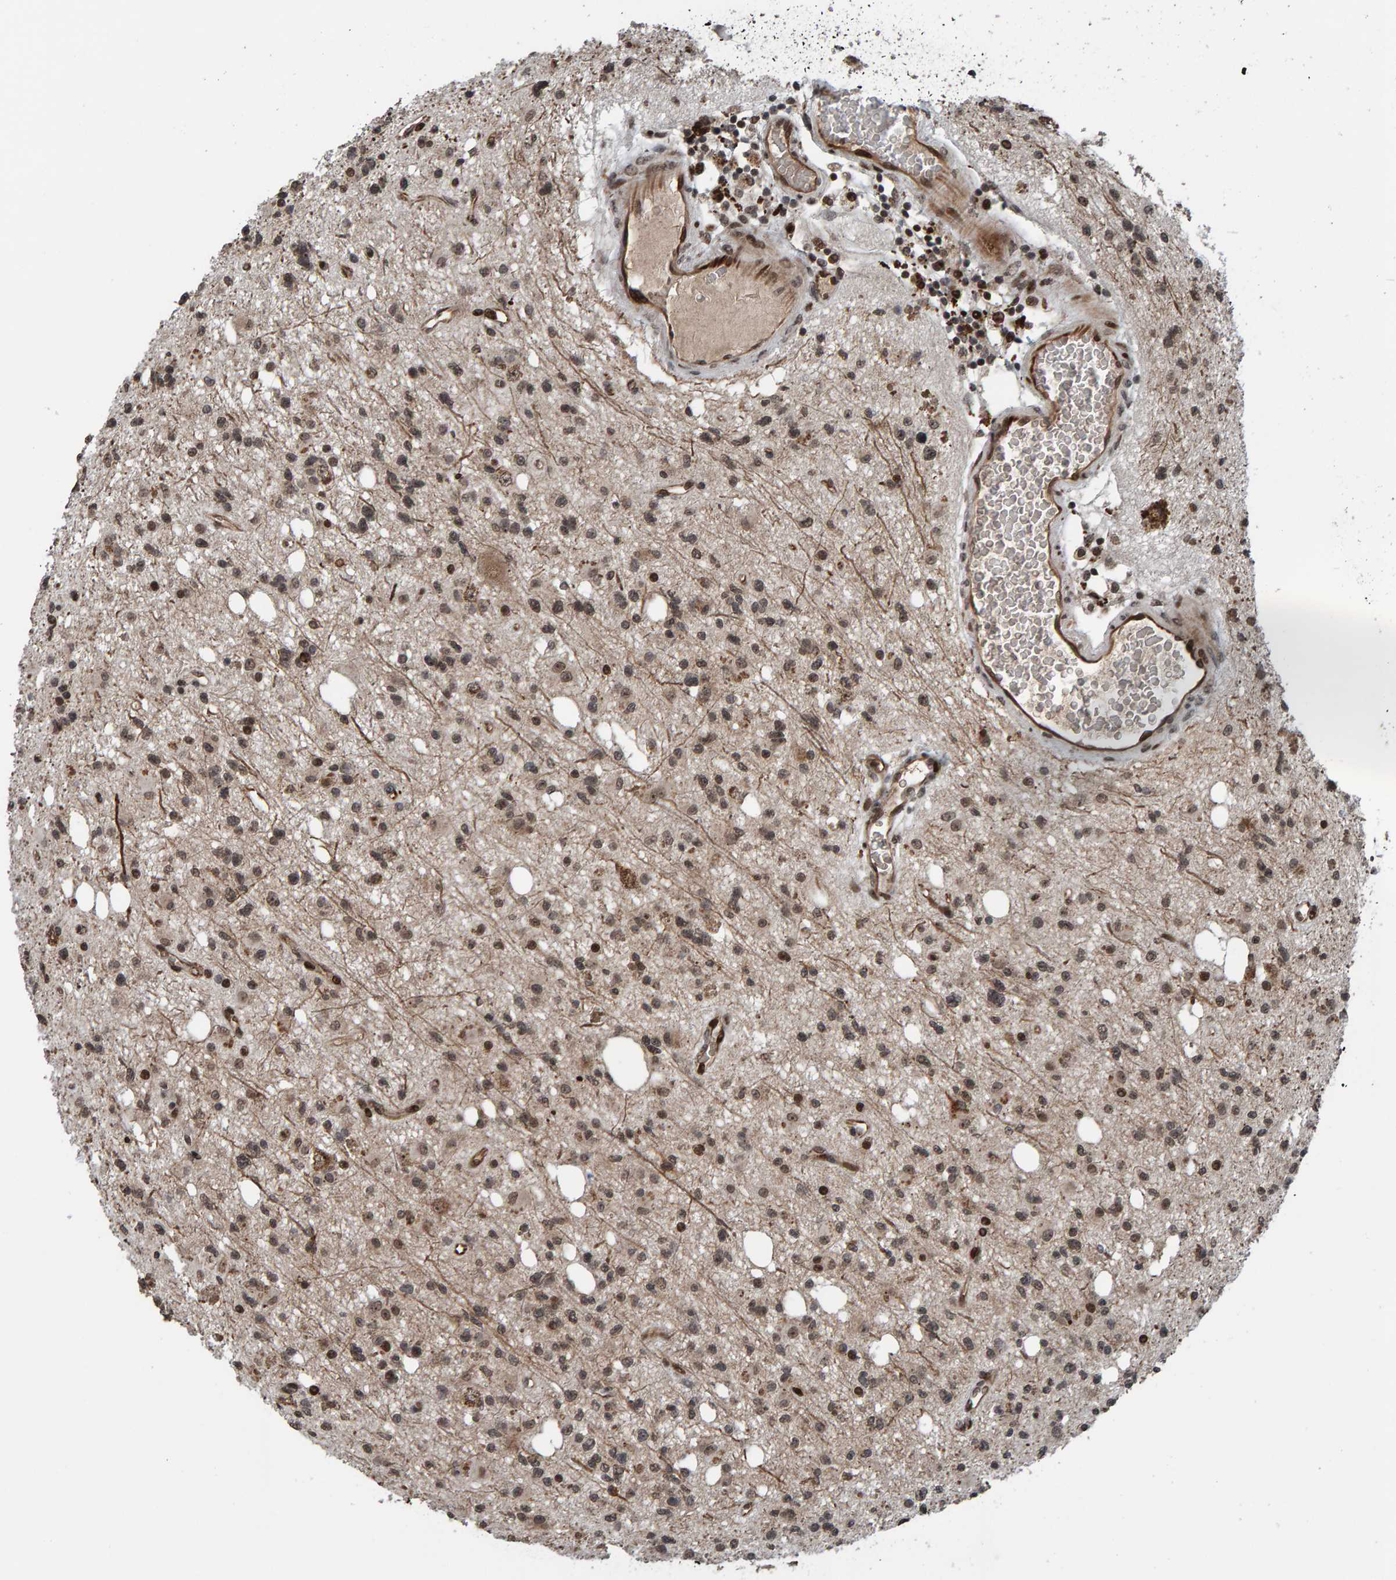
{"staining": {"intensity": "moderate", "quantity": ">75%", "location": "cytoplasmic/membranous,nuclear"}, "tissue": "glioma", "cell_type": "Tumor cells", "image_type": "cancer", "snomed": [{"axis": "morphology", "description": "Glioma, malignant, High grade"}, {"axis": "topography", "description": "Brain"}], "caption": "Glioma stained with DAB immunohistochemistry (IHC) reveals medium levels of moderate cytoplasmic/membranous and nuclear positivity in approximately >75% of tumor cells. The staining was performed using DAB (3,3'-diaminobenzidine) to visualize the protein expression in brown, while the nuclei were stained in blue with hematoxylin (Magnification: 20x).", "gene": "ZNF366", "patient": {"sex": "female", "age": 62}}